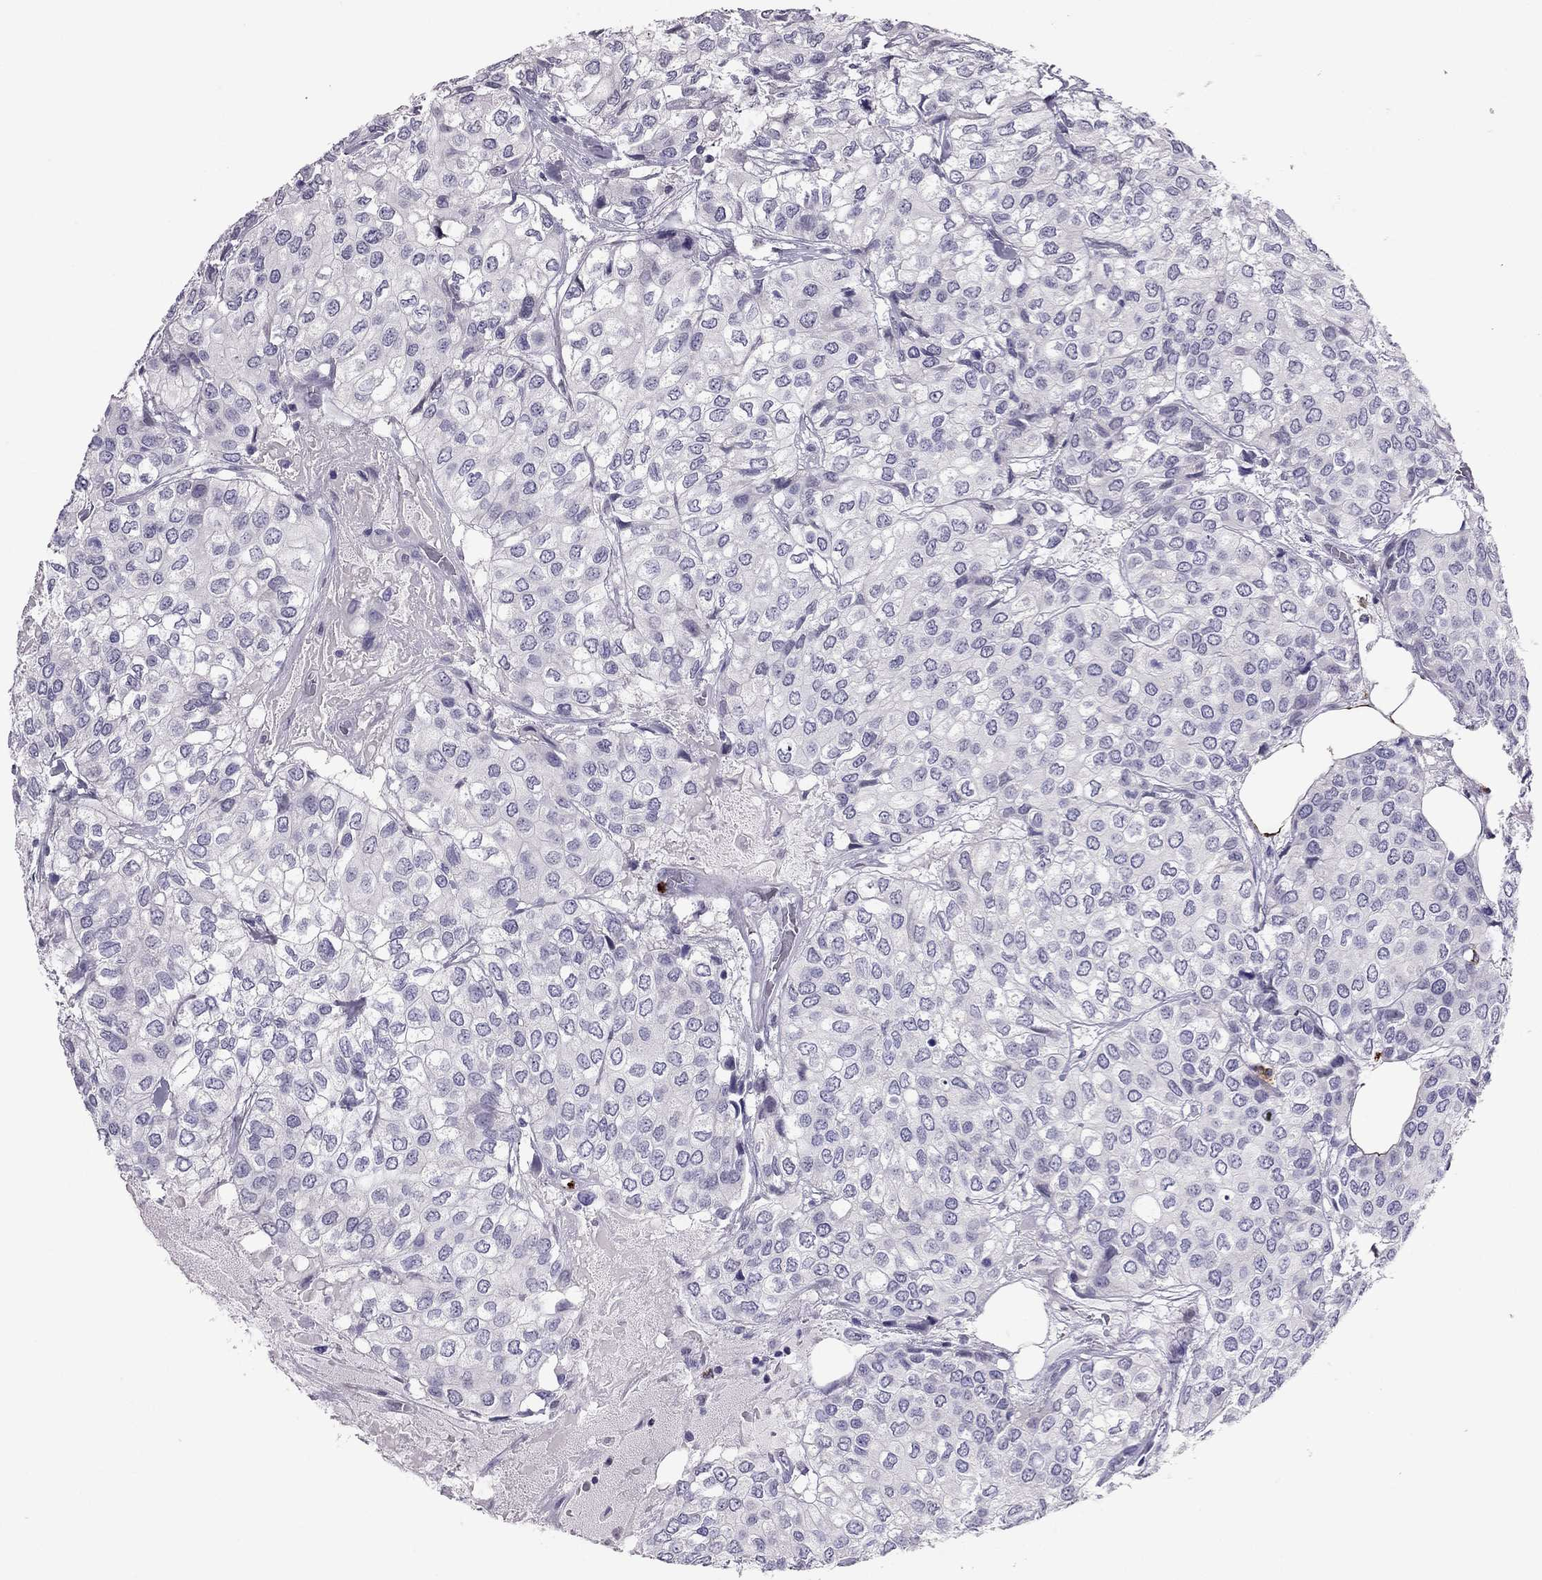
{"staining": {"intensity": "negative", "quantity": "none", "location": "none"}, "tissue": "urothelial cancer", "cell_type": "Tumor cells", "image_type": "cancer", "snomed": [{"axis": "morphology", "description": "Urothelial carcinoma, High grade"}, {"axis": "topography", "description": "Urinary bladder"}], "caption": "The immunohistochemistry (IHC) image has no significant staining in tumor cells of urothelial carcinoma (high-grade) tissue.", "gene": "CCL27", "patient": {"sex": "male", "age": 73}}